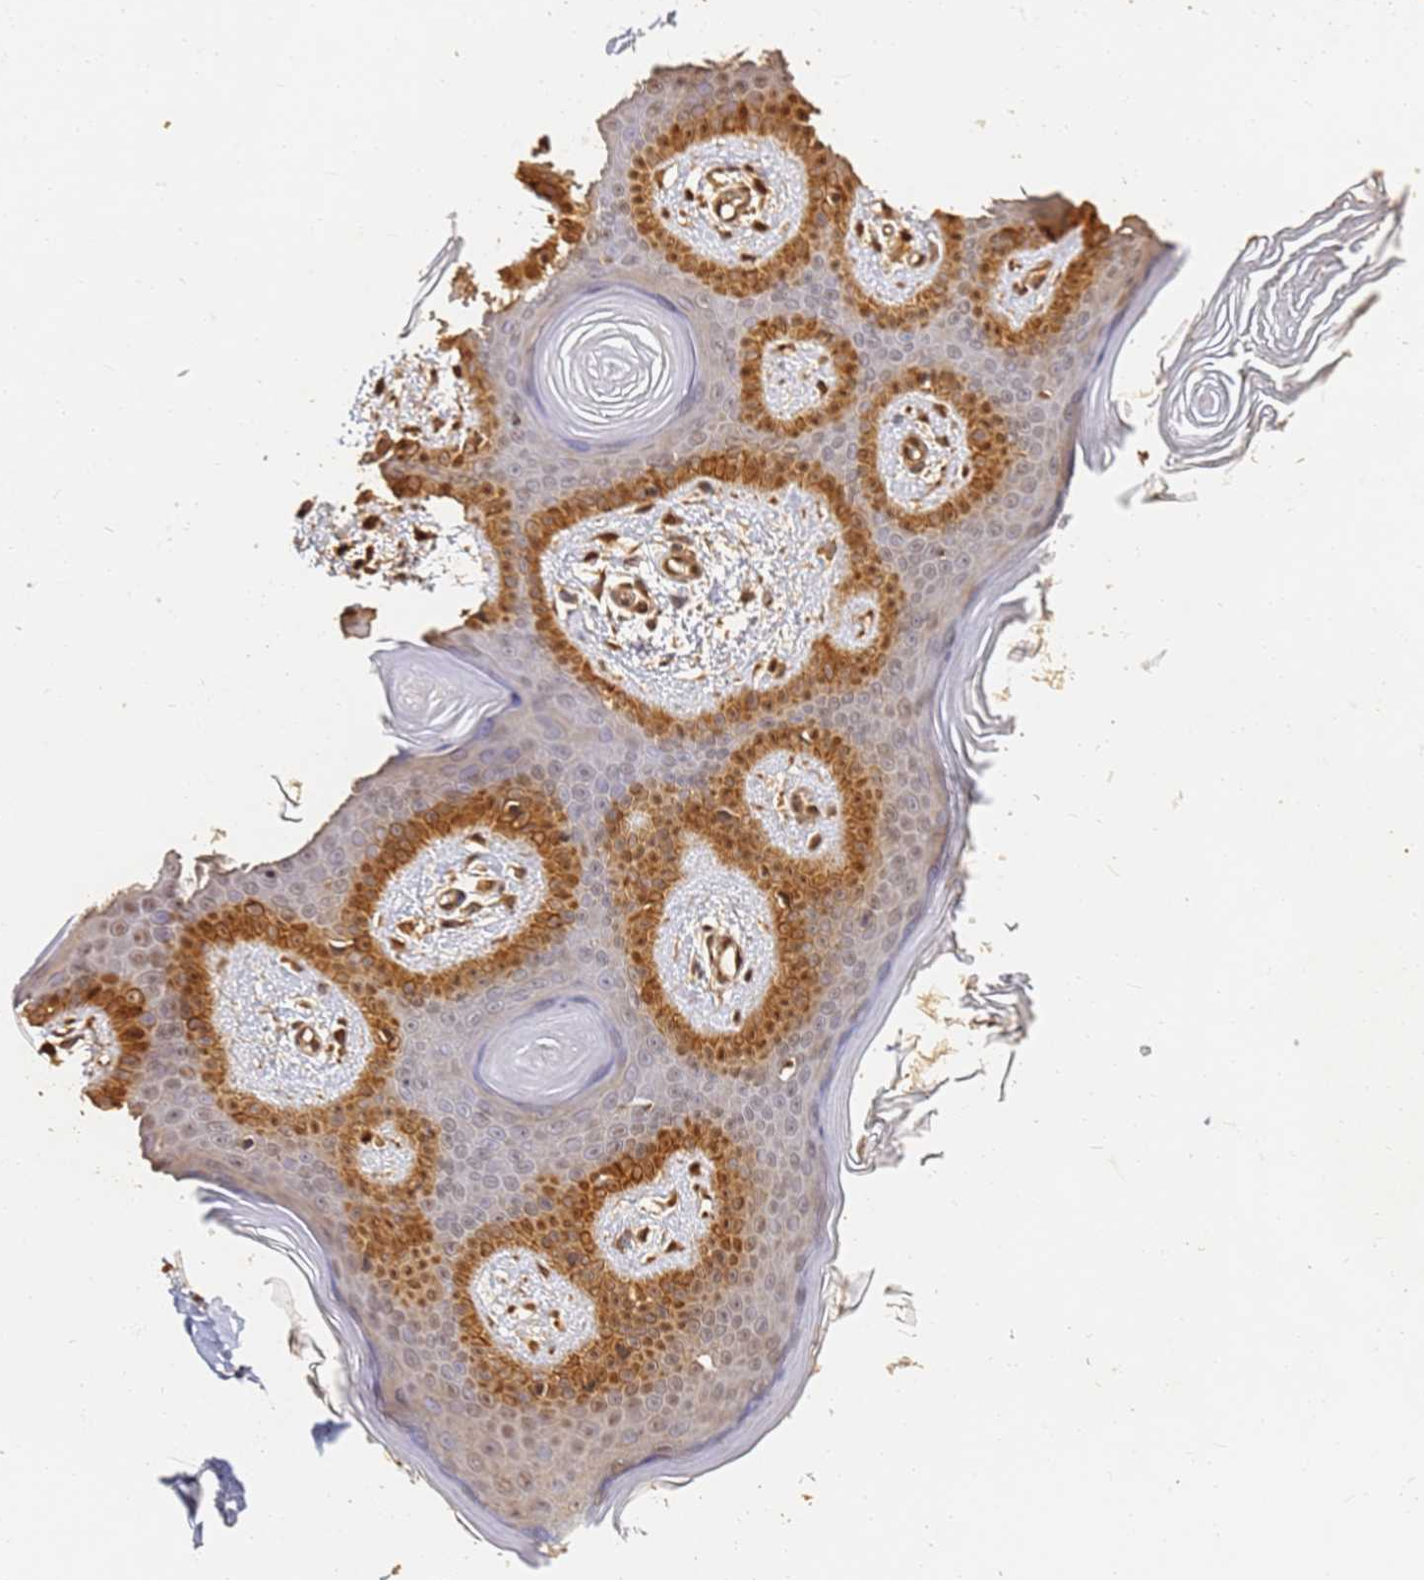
{"staining": {"intensity": "moderate", "quantity": ">75%", "location": "cytoplasmic/membranous,nuclear"}, "tissue": "skin", "cell_type": "Fibroblasts", "image_type": "normal", "snomed": [{"axis": "morphology", "description": "Normal tissue, NOS"}, {"axis": "topography", "description": "Skin"}], "caption": "Human skin stained with a brown dye reveals moderate cytoplasmic/membranous,nuclear positive expression in about >75% of fibroblasts.", "gene": "JAK2", "patient": {"sex": "male", "age": 36}}